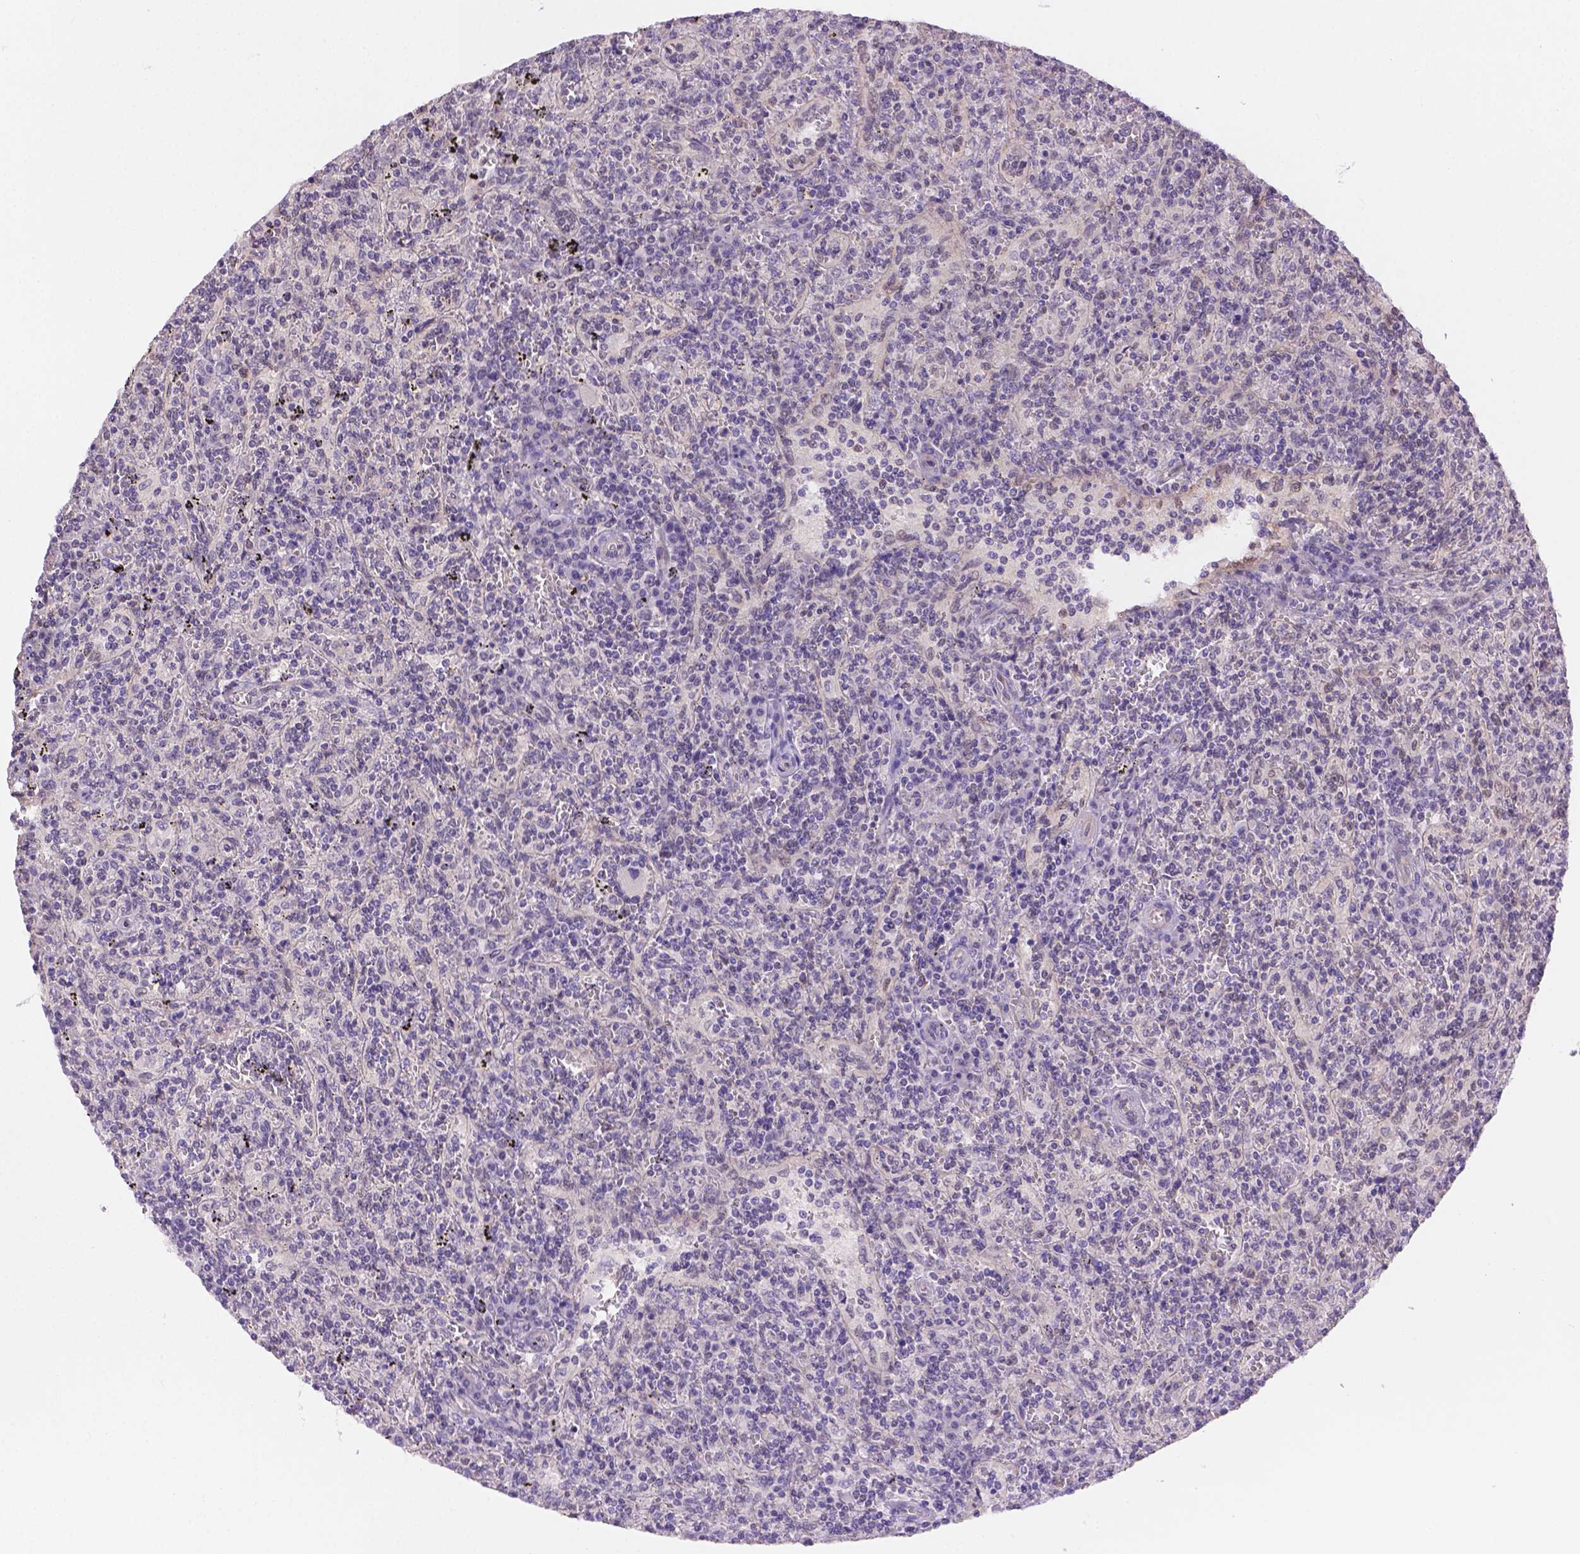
{"staining": {"intensity": "negative", "quantity": "none", "location": "none"}, "tissue": "lymphoma", "cell_type": "Tumor cells", "image_type": "cancer", "snomed": [{"axis": "morphology", "description": "Malignant lymphoma, non-Hodgkin's type, Low grade"}, {"axis": "topography", "description": "Spleen"}], "caption": "DAB immunohistochemical staining of human lymphoma shows no significant expression in tumor cells. (DAB (3,3'-diaminobenzidine) immunohistochemistry, high magnification).", "gene": "NXPE2", "patient": {"sex": "male", "age": 62}}